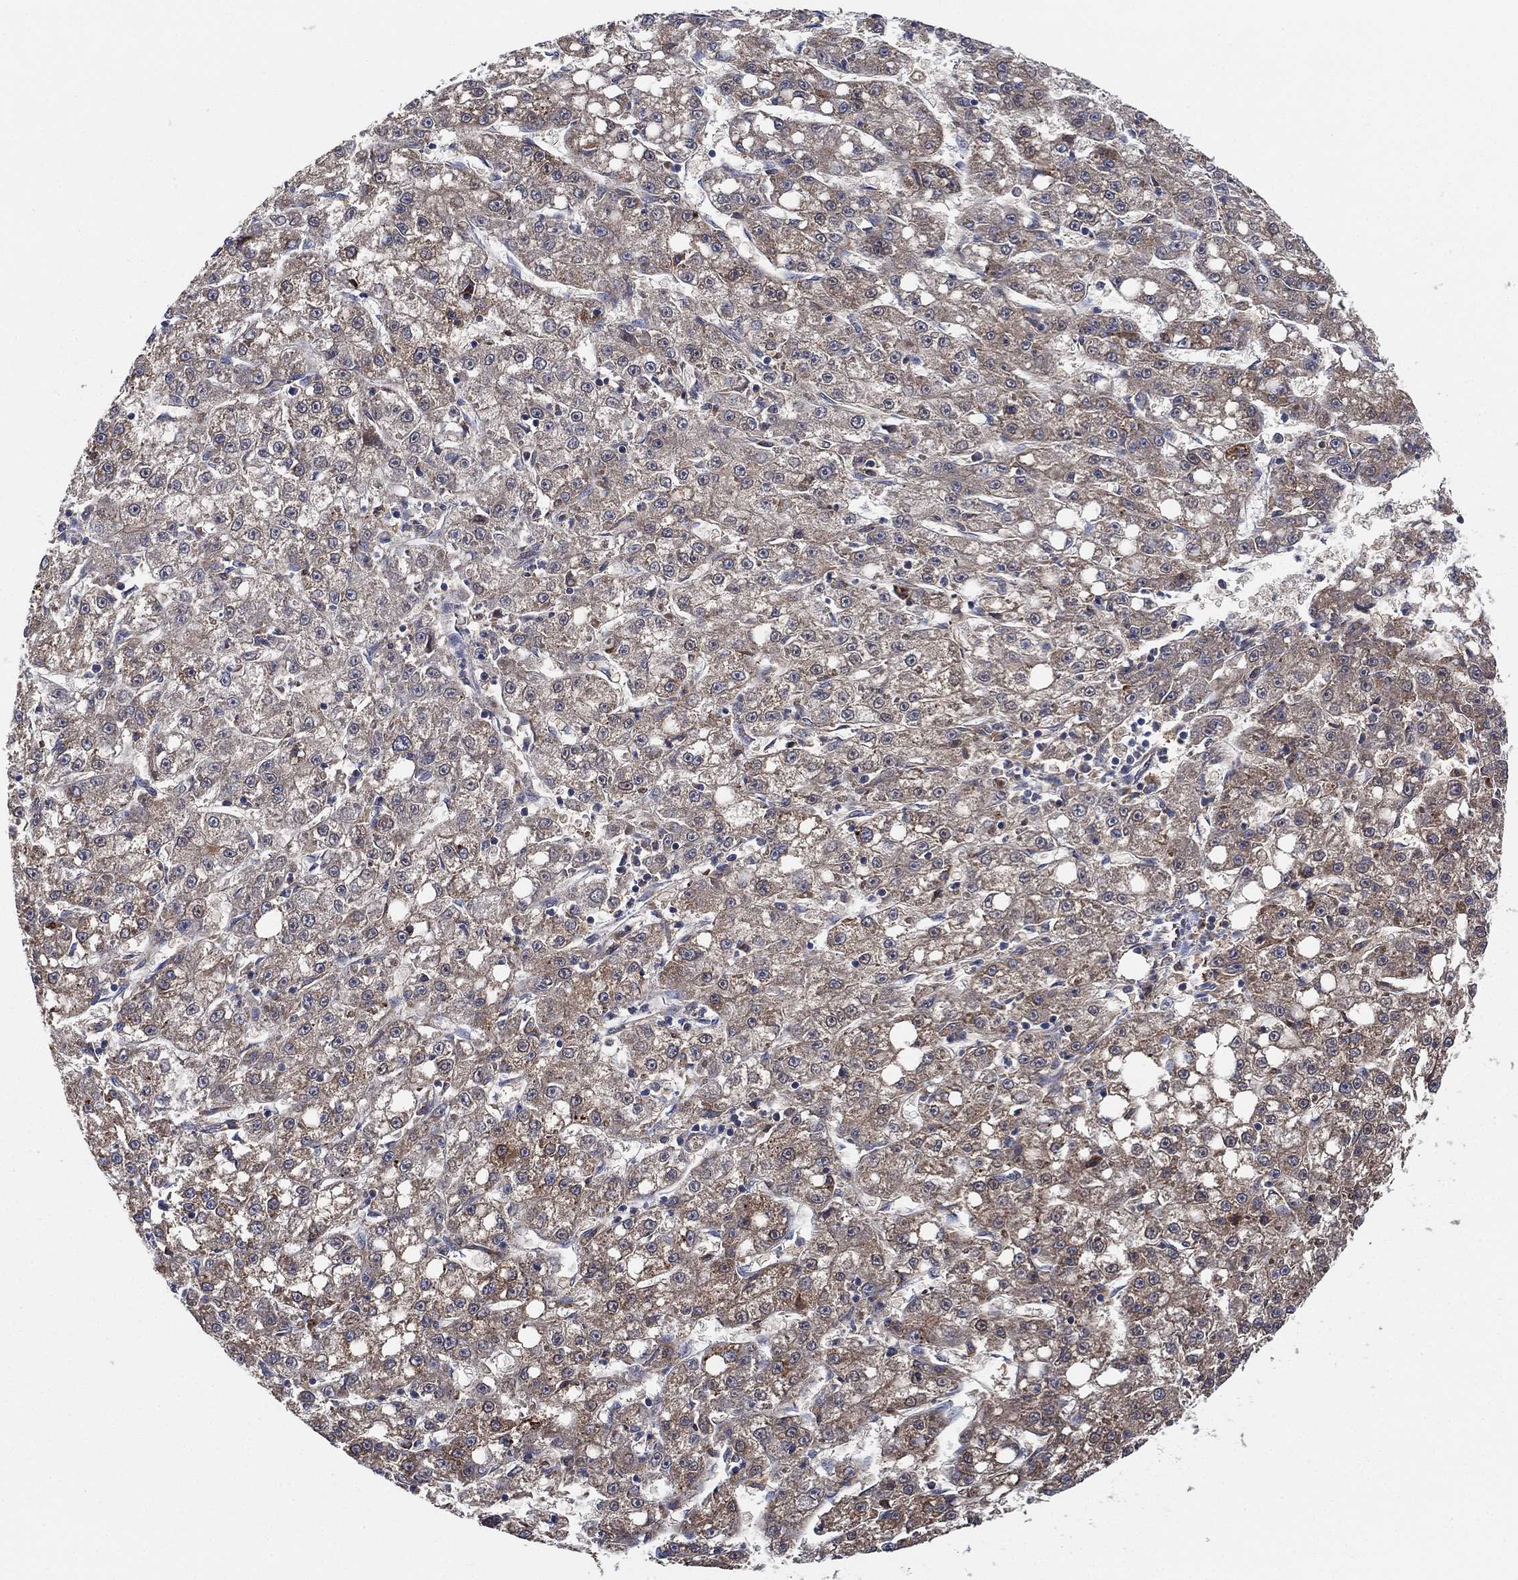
{"staining": {"intensity": "moderate", "quantity": "25%-75%", "location": "cytoplasmic/membranous"}, "tissue": "liver cancer", "cell_type": "Tumor cells", "image_type": "cancer", "snomed": [{"axis": "morphology", "description": "Carcinoma, Hepatocellular, NOS"}, {"axis": "topography", "description": "Liver"}], "caption": "Immunohistochemical staining of liver hepatocellular carcinoma displays medium levels of moderate cytoplasmic/membranous protein staining in approximately 25%-75% of tumor cells.", "gene": "FES", "patient": {"sex": "female", "age": 65}}